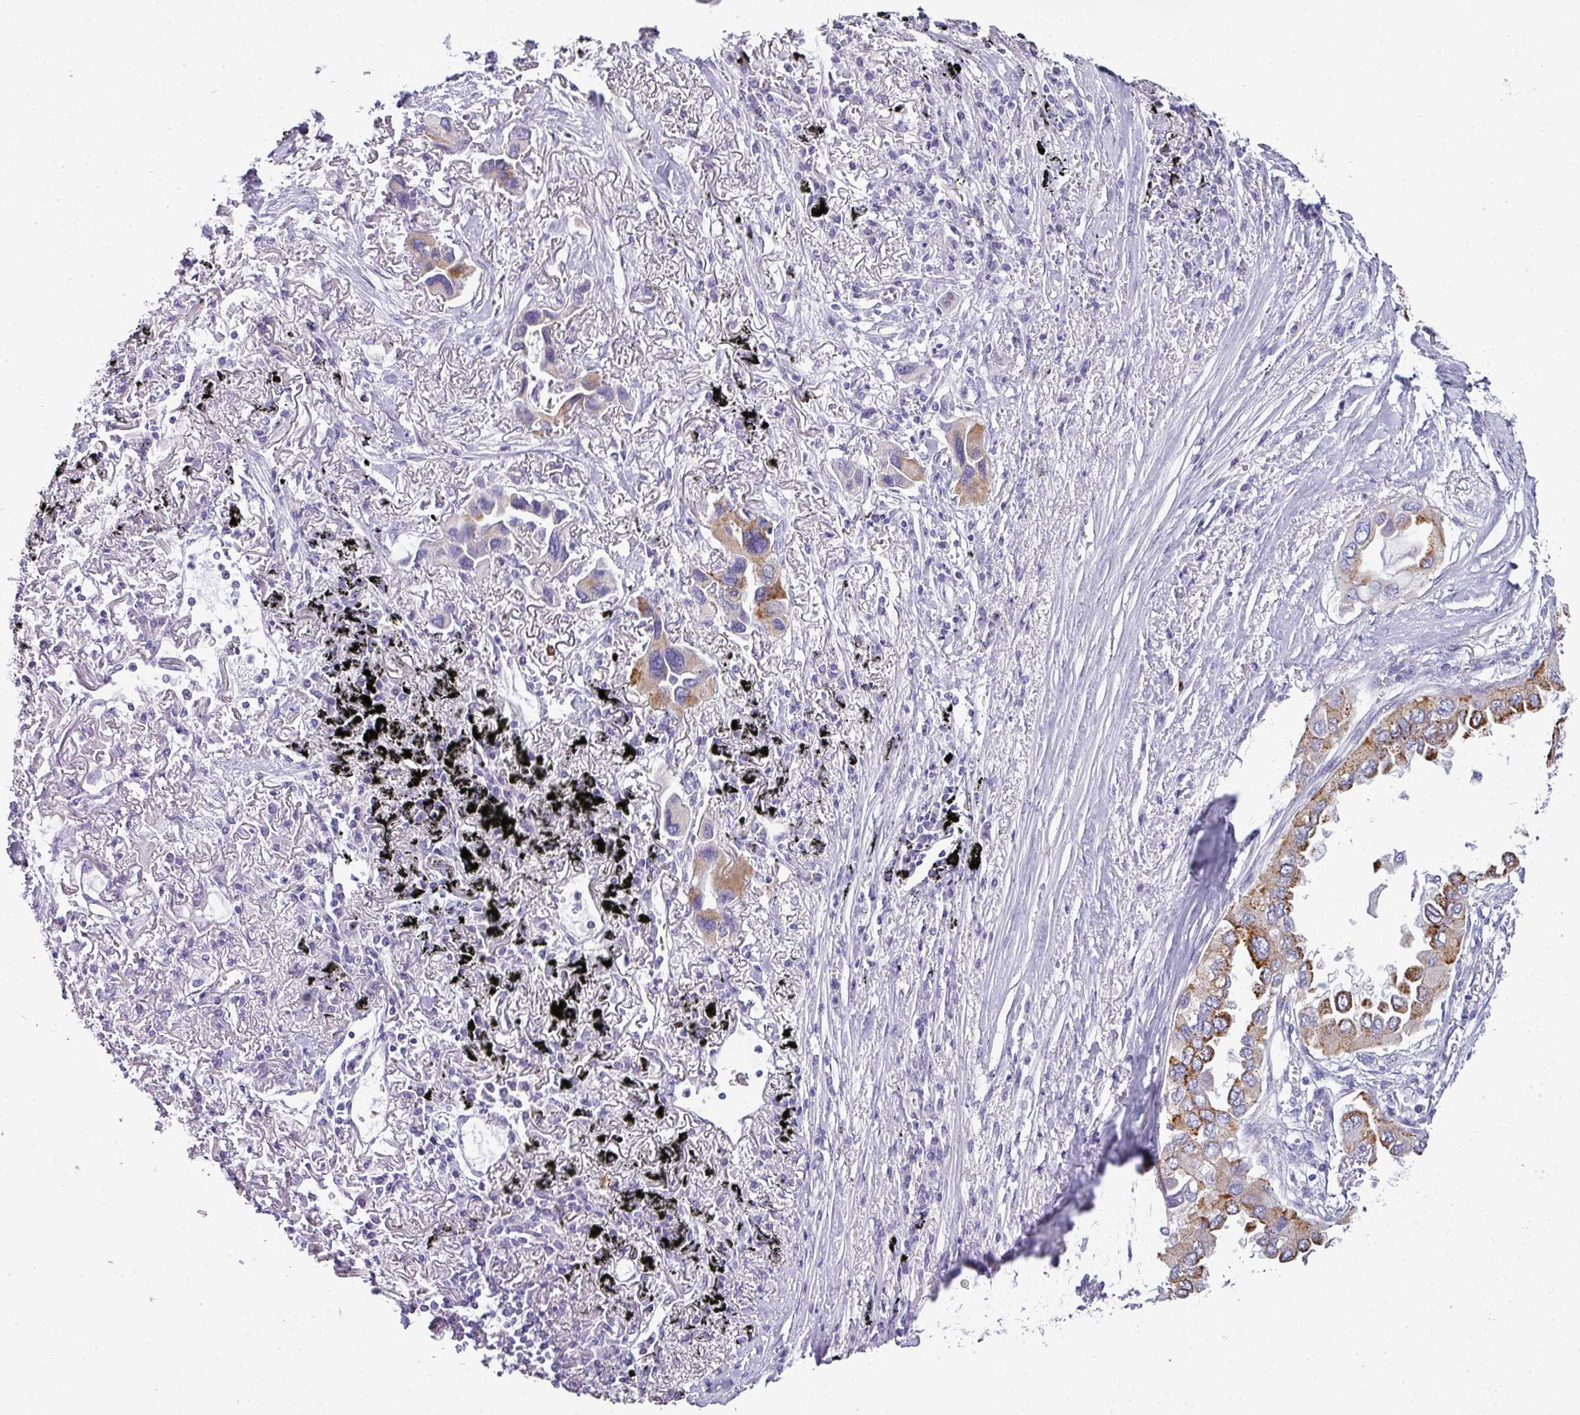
{"staining": {"intensity": "moderate", "quantity": ">75%", "location": "cytoplasmic/membranous"}, "tissue": "lung cancer", "cell_type": "Tumor cells", "image_type": "cancer", "snomed": [{"axis": "morphology", "description": "Adenocarcinoma, NOS"}, {"axis": "topography", "description": "Lung"}], "caption": "Immunohistochemical staining of lung cancer demonstrates medium levels of moderate cytoplasmic/membranous protein staining in about >75% of tumor cells.", "gene": "STAT5A", "patient": {"sex": "female", "age": 76}}